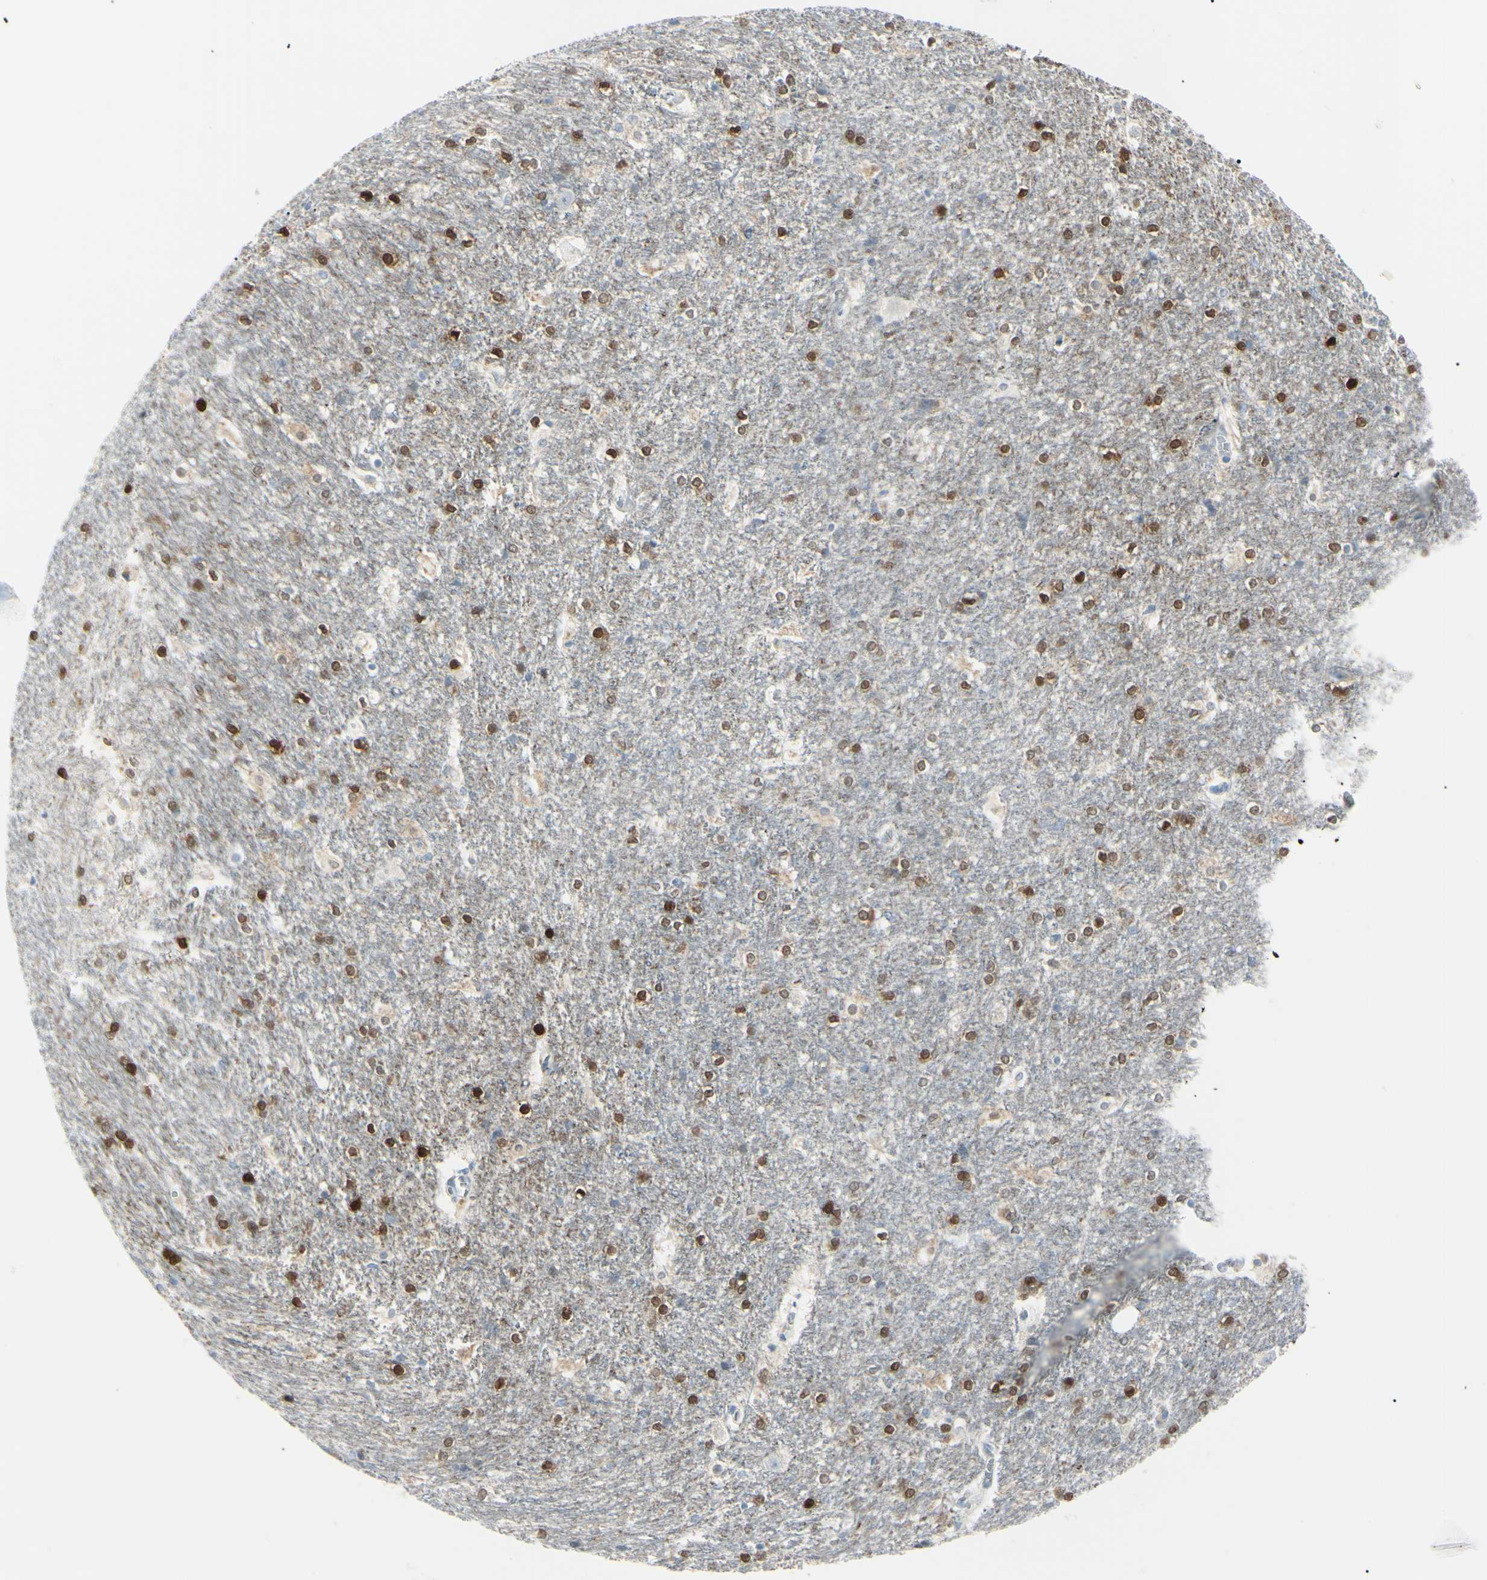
{"staining": {"intensity": "strong", "quantity": "25%-75%", "location": "nuclear"}, "tissue": "hippocampus", "cell_type": "Glial cells", "image_type": "normal", "snomed": [{"axis": "morphology", "description": "Normal tissue, NOS"}, {"axis": "topography", "description": "Hippocampus"}], "caption": "Immunohistochemical staining of unremarkable human hippocampus reveals high levels of strong nuclear positivity in approximately 25%-75% of glial cells.", "gene": "CA2", "patient": {"sex": "female", "age": 19}}